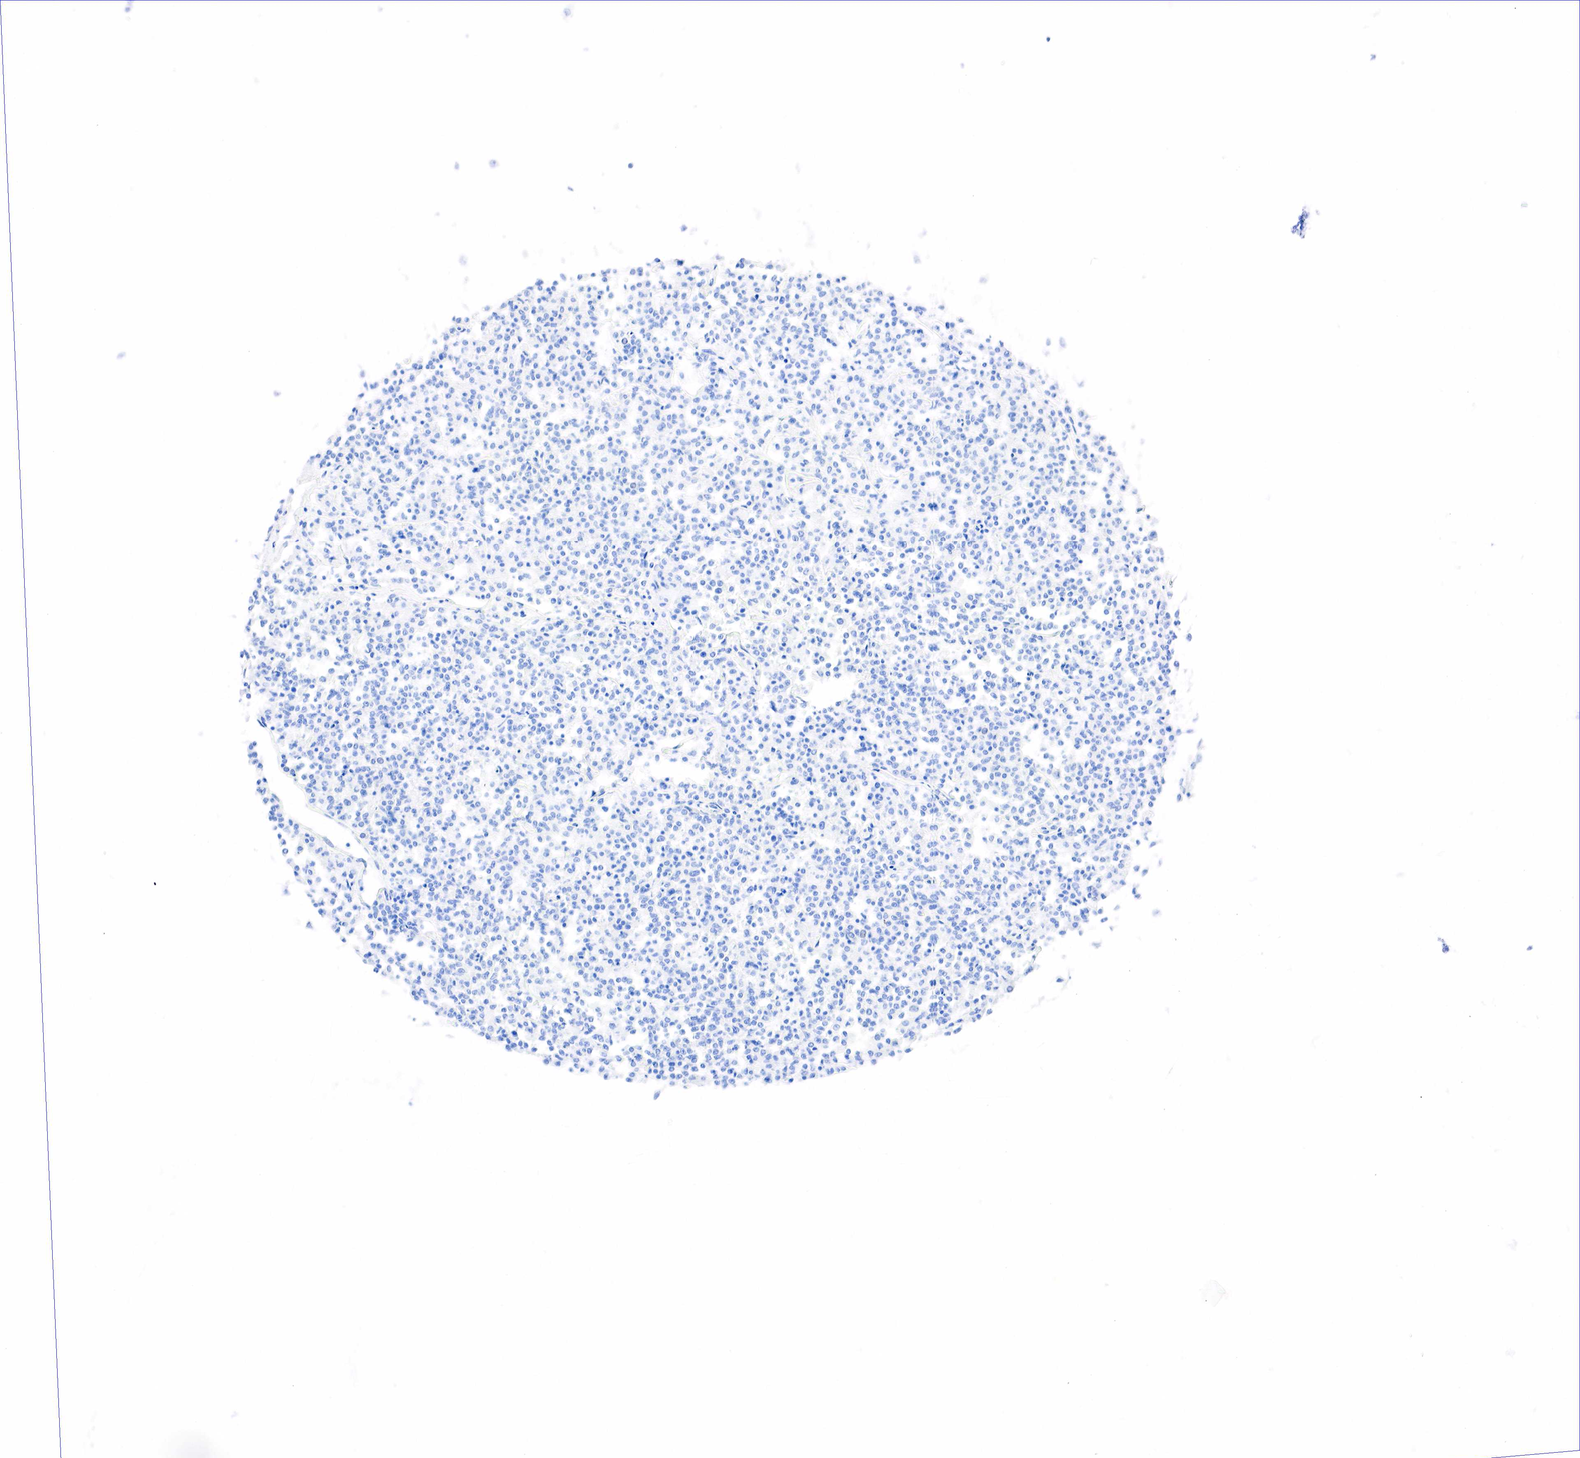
{"staining": {"intensity": "negative", "quantity": "none", "location": "none"}, "tissue": "lymphoma", "cell_type": "Tumor cells", "image_type": "cancer", "snomed": [{"axis": "morphology", "description": "Malignant lymphoma, non-Hodgkin's type, Low grade"}, {"axis": "topography", "description": "Small intestine"}], "caption": "An immunohistochemistry (IHC) micrograph of malignant lymphoma, non-Hodgkin's type (low-grade) is shown. There is no staining in tumor cells of malignant lymphoma, non-Hodgkin's type (low-grade).", "gene": "PTH", "patient": {"sex": "female", "age": 59}}